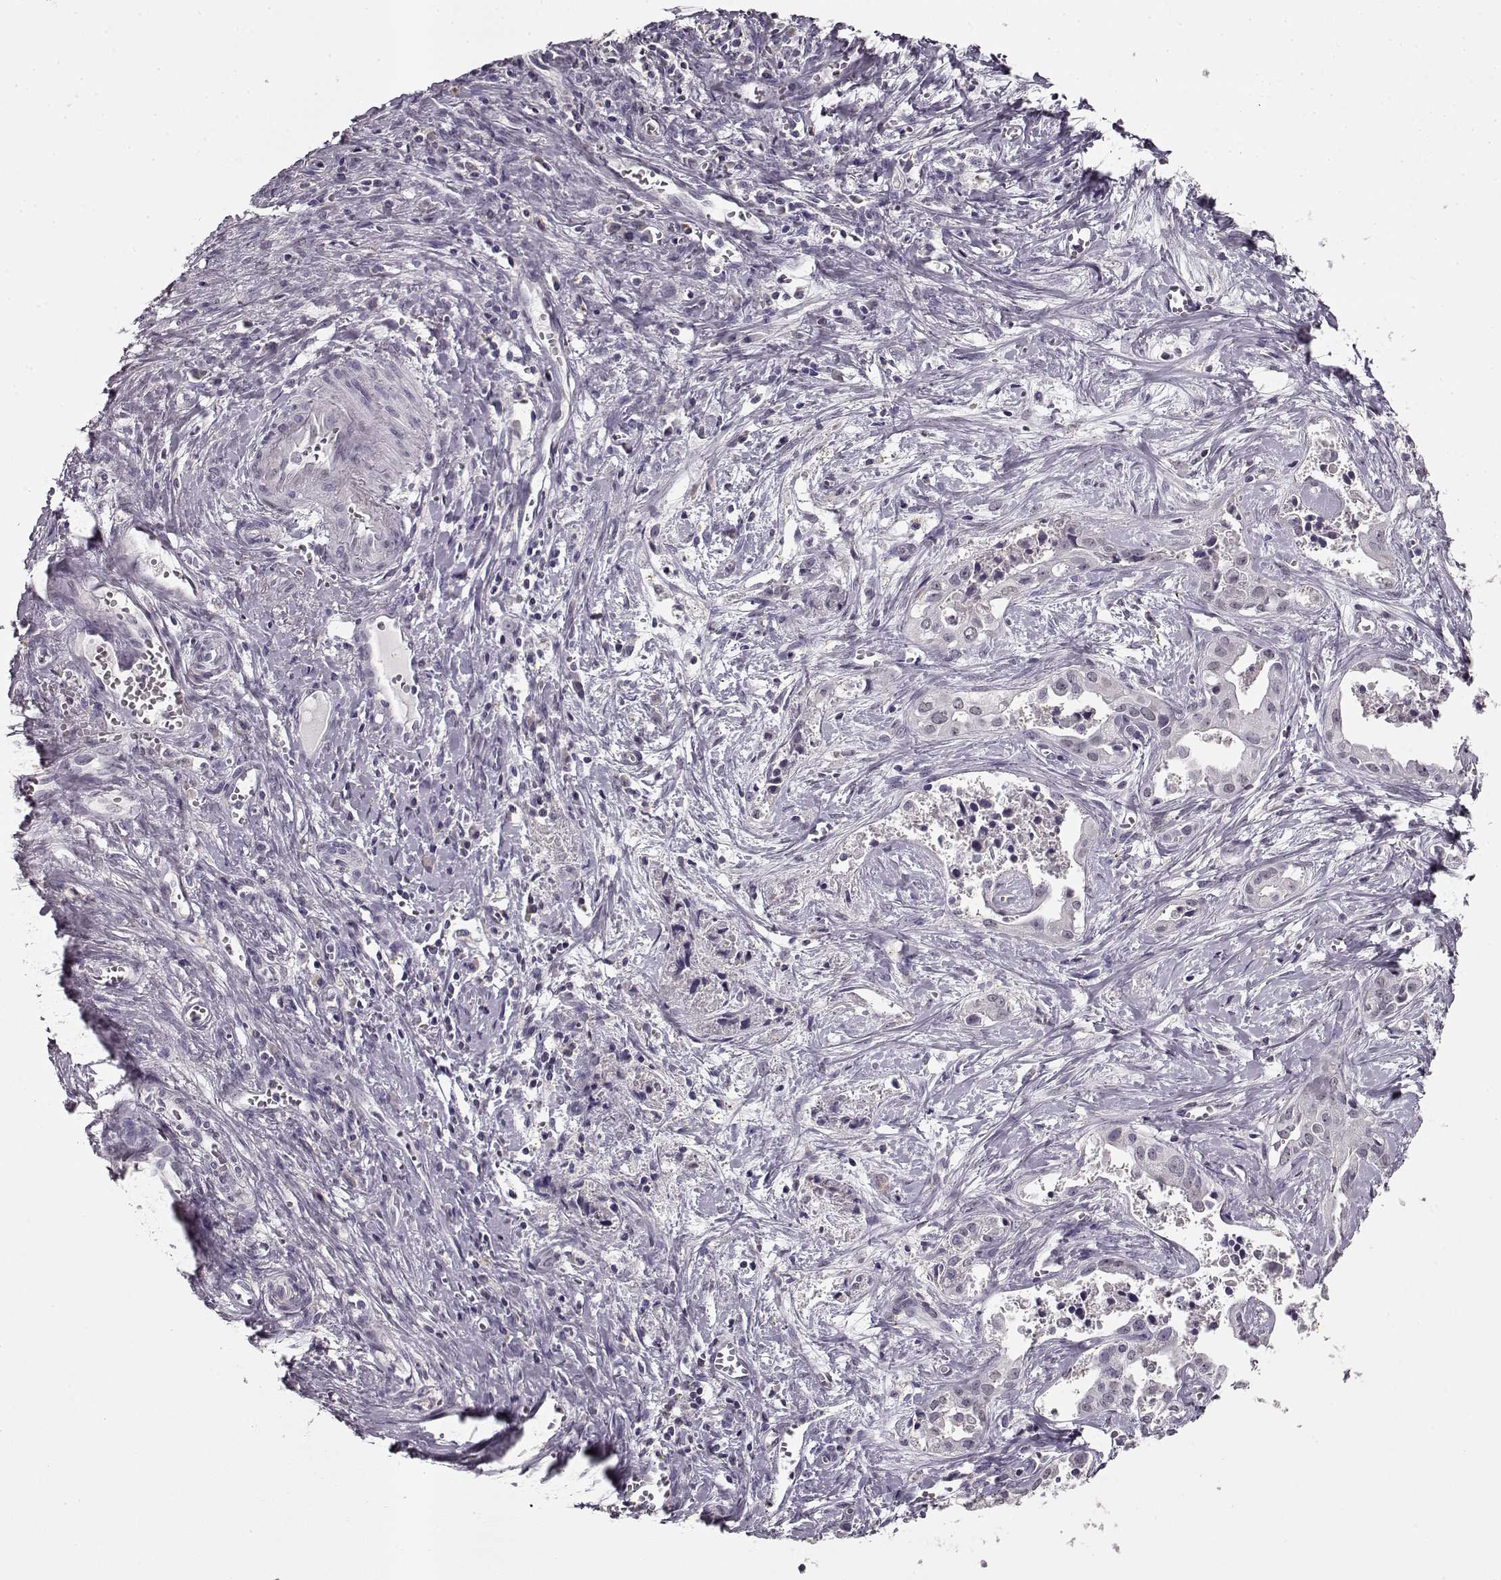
{"staining": {"intensity": "negative", "quantity": "none", "location": "none"}, "tissue": "liver cancer", "cell_type": "Tumor cells", "image_type": "cancer", "snomed": [{"axis": "morphology", "description": "Cholangiocarcinoma"}, {"axis": "topography", "description": "Liver"}], "caption": "This is a image of immunohistochemistry staining of cholangiocarcinoma (liver), which shows no positivity in tumor cells.", "gene": "RP1L1", "patient": {"sex": "female", "age": 65}}